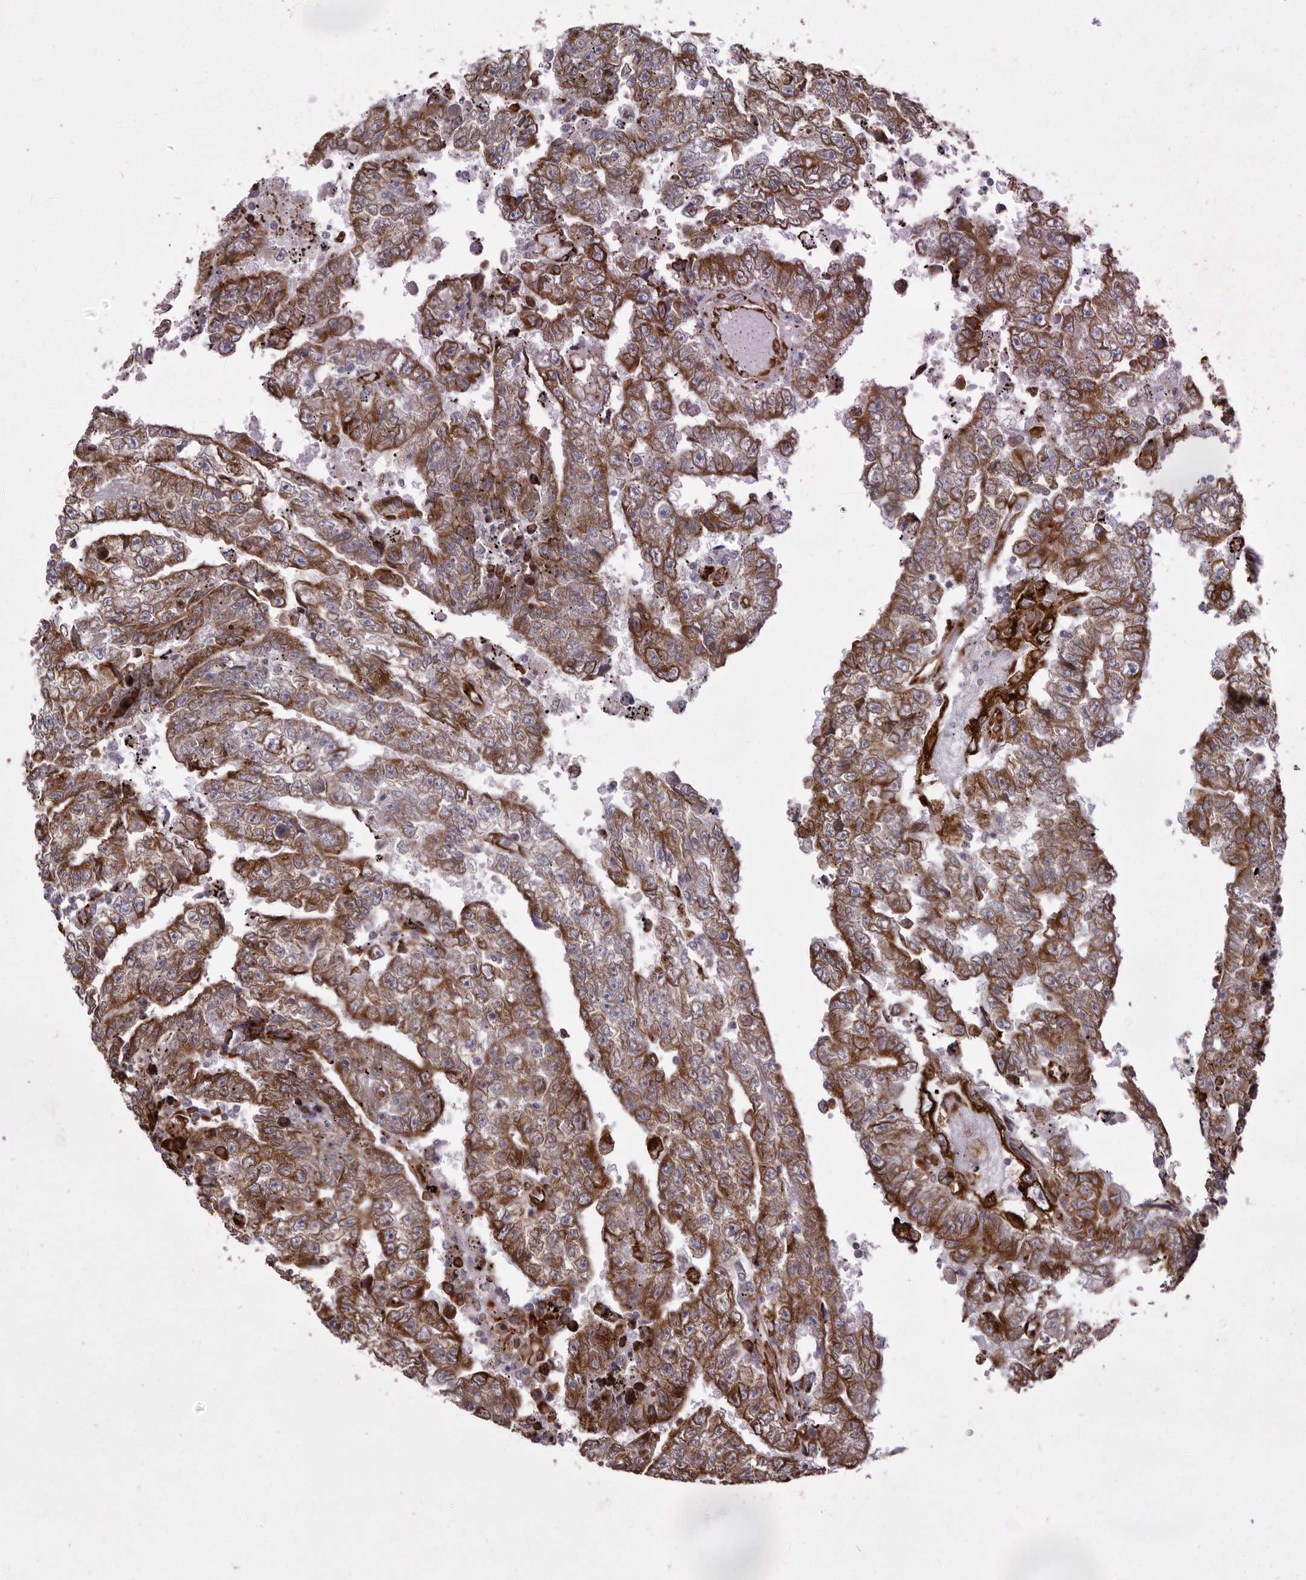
{"staining": {"intensity": "moderate", "quantity": ">75%", "location": "cytoplasmic/membranous"}, "tissue": "testis cancer", "cell_type": "Tumor cells", "image_type": "cancer", "snomed": [{"axis": "morphology", "description": "Carcinoma, Embryonal, NOS"}, {"axis": "topography", "description": "Testis"}], "caption": "Immunohistochemical staining of human testis embryonal carcinoma displays medium levels of moderate cytoplasmic/membranous positivity in approximately >75% of tumor cells. (Brightfield microscopy of DAB IHC at high magnification).", "gene": "WDTC1", "patient": {"sex": "male", "age": 25}}